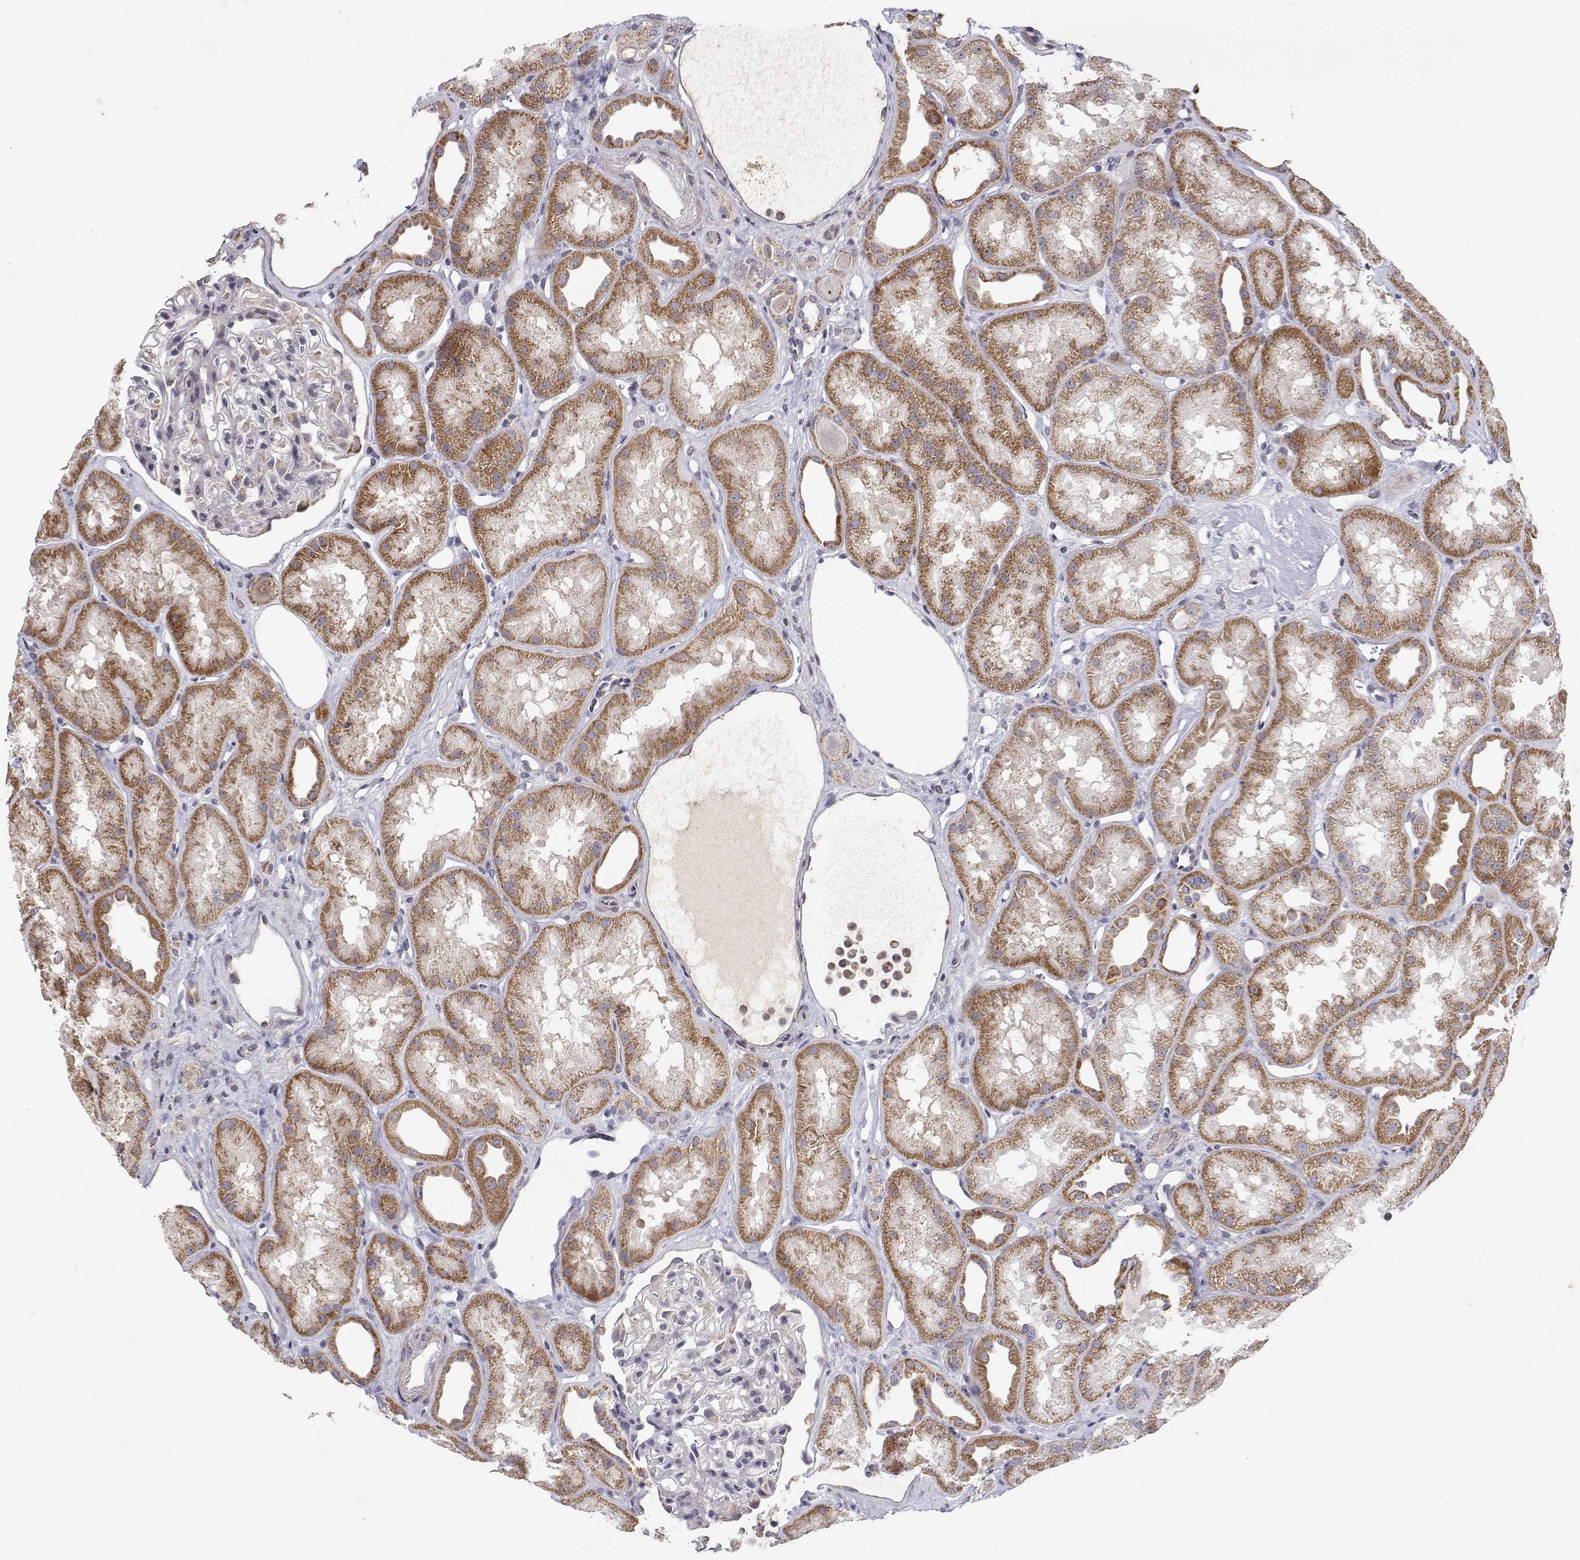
{"staining": {"intensity": "negative", "quantity": "none", "location": "none"}, "tissue": "kidney", "cell_type": "Cells in glomeruli", "image_type": "normal", "snomed": [{"axis": "morphology", "description": "Normal tissue, NOS"}, {"axis": "topography", "description": "Kidney"}], "caption": "Kidney stained for a protein using immunohistochemistry (IHC) shows no staining cells in glomeruli.", "gene": "MRPL3", "patient": {"sex": "male", "age": 61}}